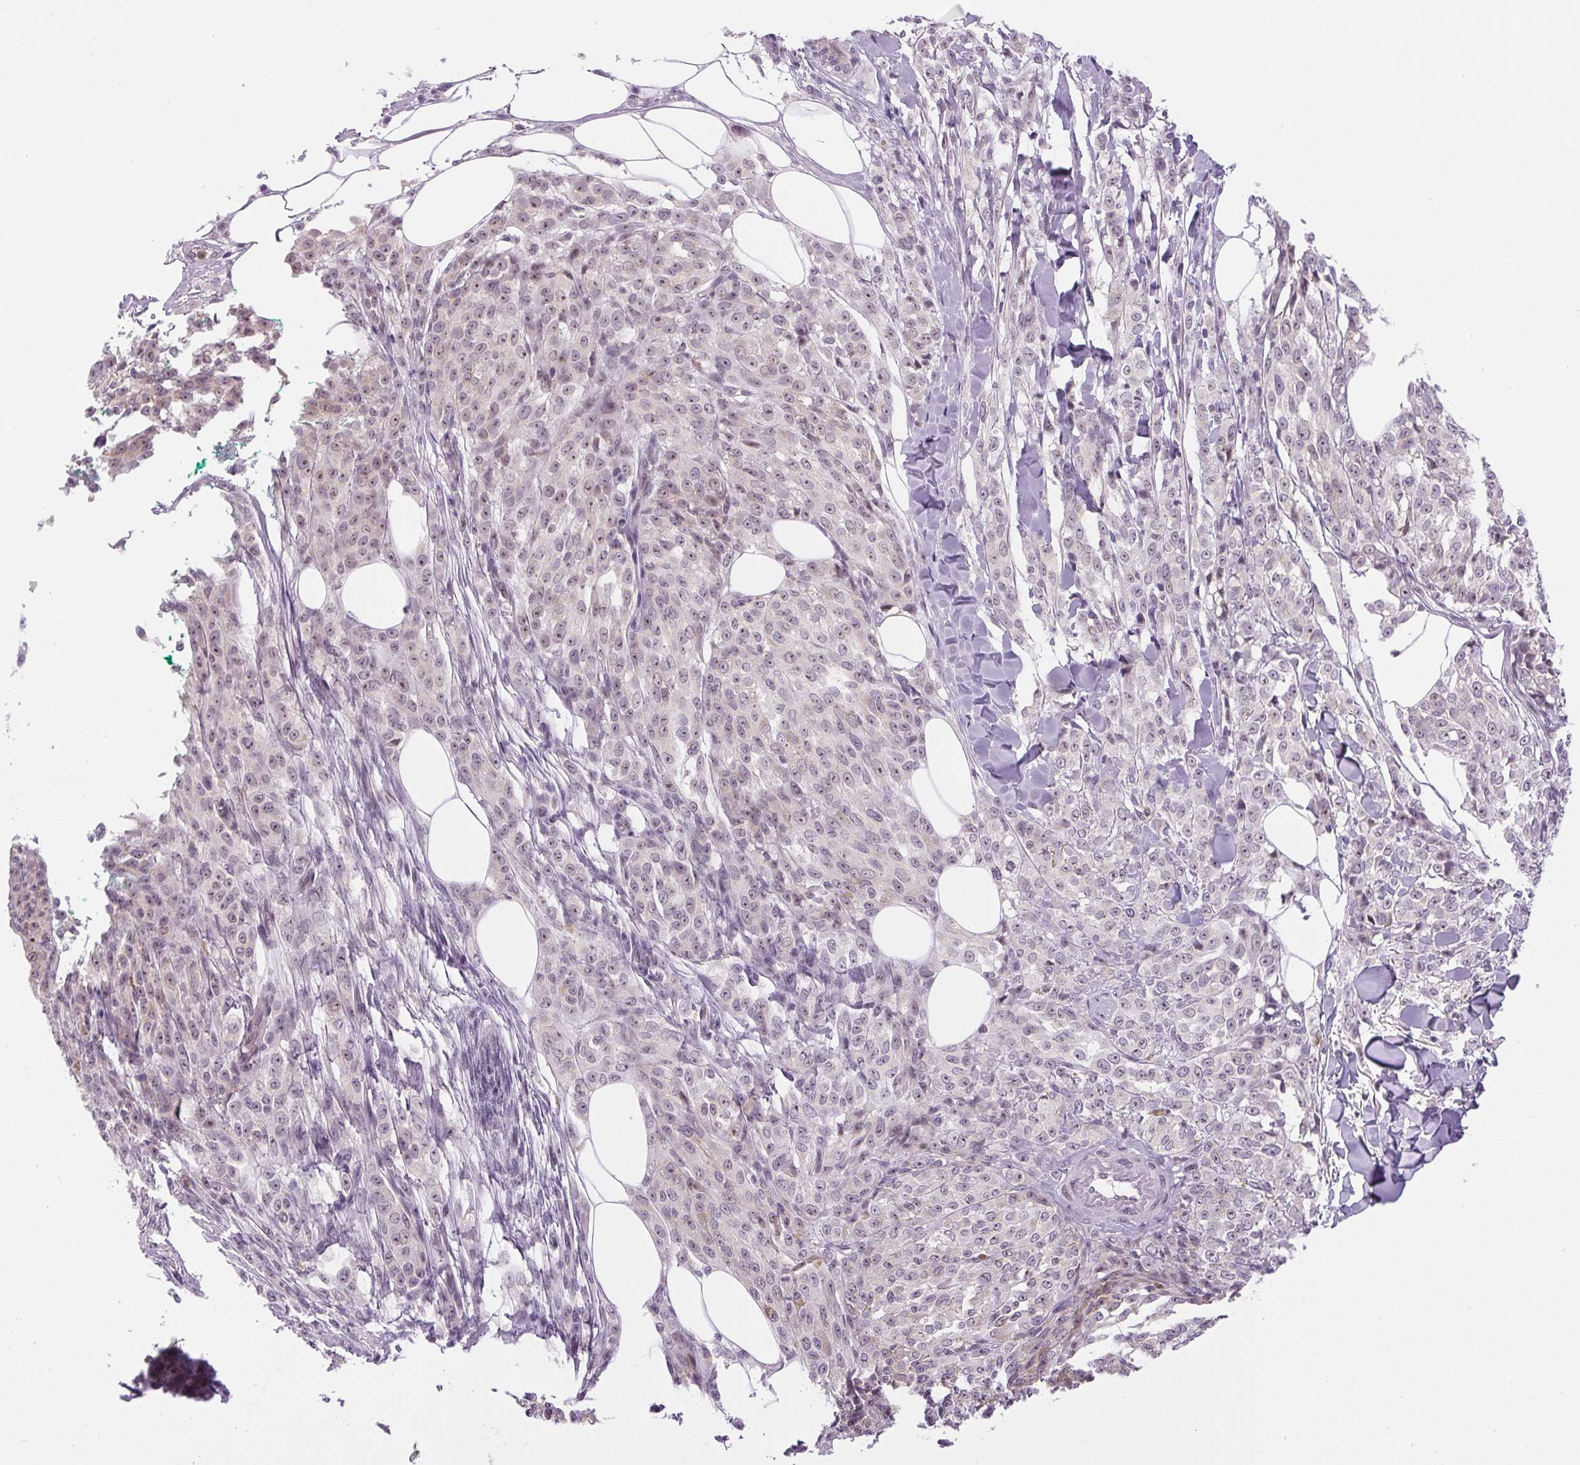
{"staining": {"intensity": "weak", "quantity": "25%-75%", "location": "nuclear"}, "tissue": "melanoma", "cell_type": "Tumor cells", "image_type": "cancer", "snomed": [{"axis": "morphology", "description": "Malignant melanoma, NOS"}, {"axis": "topography", "description": "Skin"}], "caption": "High-power microscopy captured an immunohistochemistry histopathology image of melanoma, revealing weak nuclear expression in approximately 25%-75% of tumor cells. The staining was performed using DAB to visualize the protein expression in brown, while the nuclei were stained in blue with hematoxylin (Magnification: 20x).", "gene": "SGF29", "patient": {"sex": "female", "age": 52}}